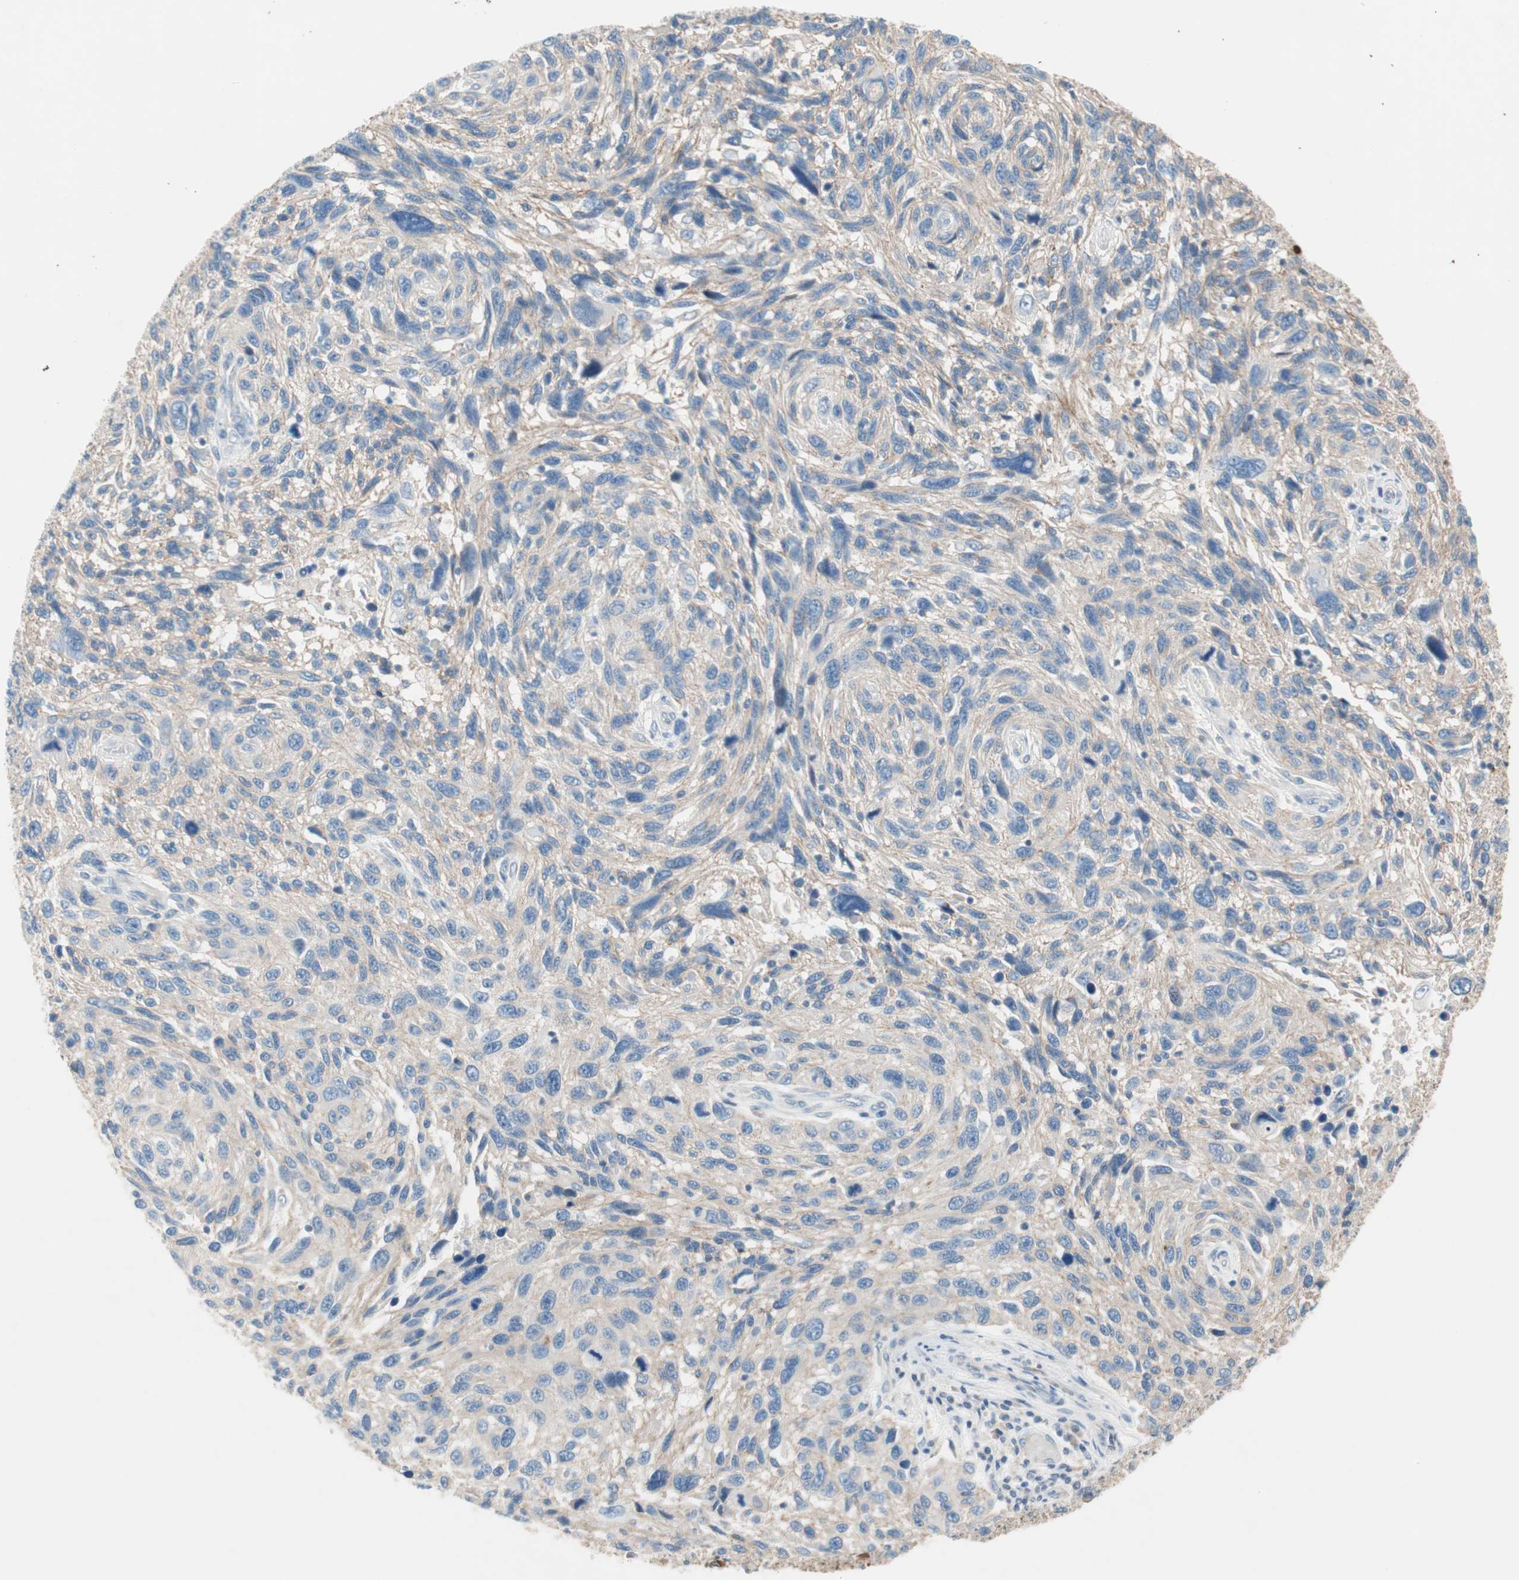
{"staining": {"intensity": "negative", "quantity": "none", "location": "none"}, "tissue": "melanoma", "cell_type": "Tumor cells", "image_type": "cancer", "snomed": [{"axis": "morphology", "description": "Malignant melanoma, NOS"}, {"axis": "topography", "description": "Skin"}], "caption": "A photomicrograph of malignant melanoma stained for a protein demonstrates no brown staining in tumor cells.", "gene": "GLUL", "patient": {"sex": "male", "age": 53}}